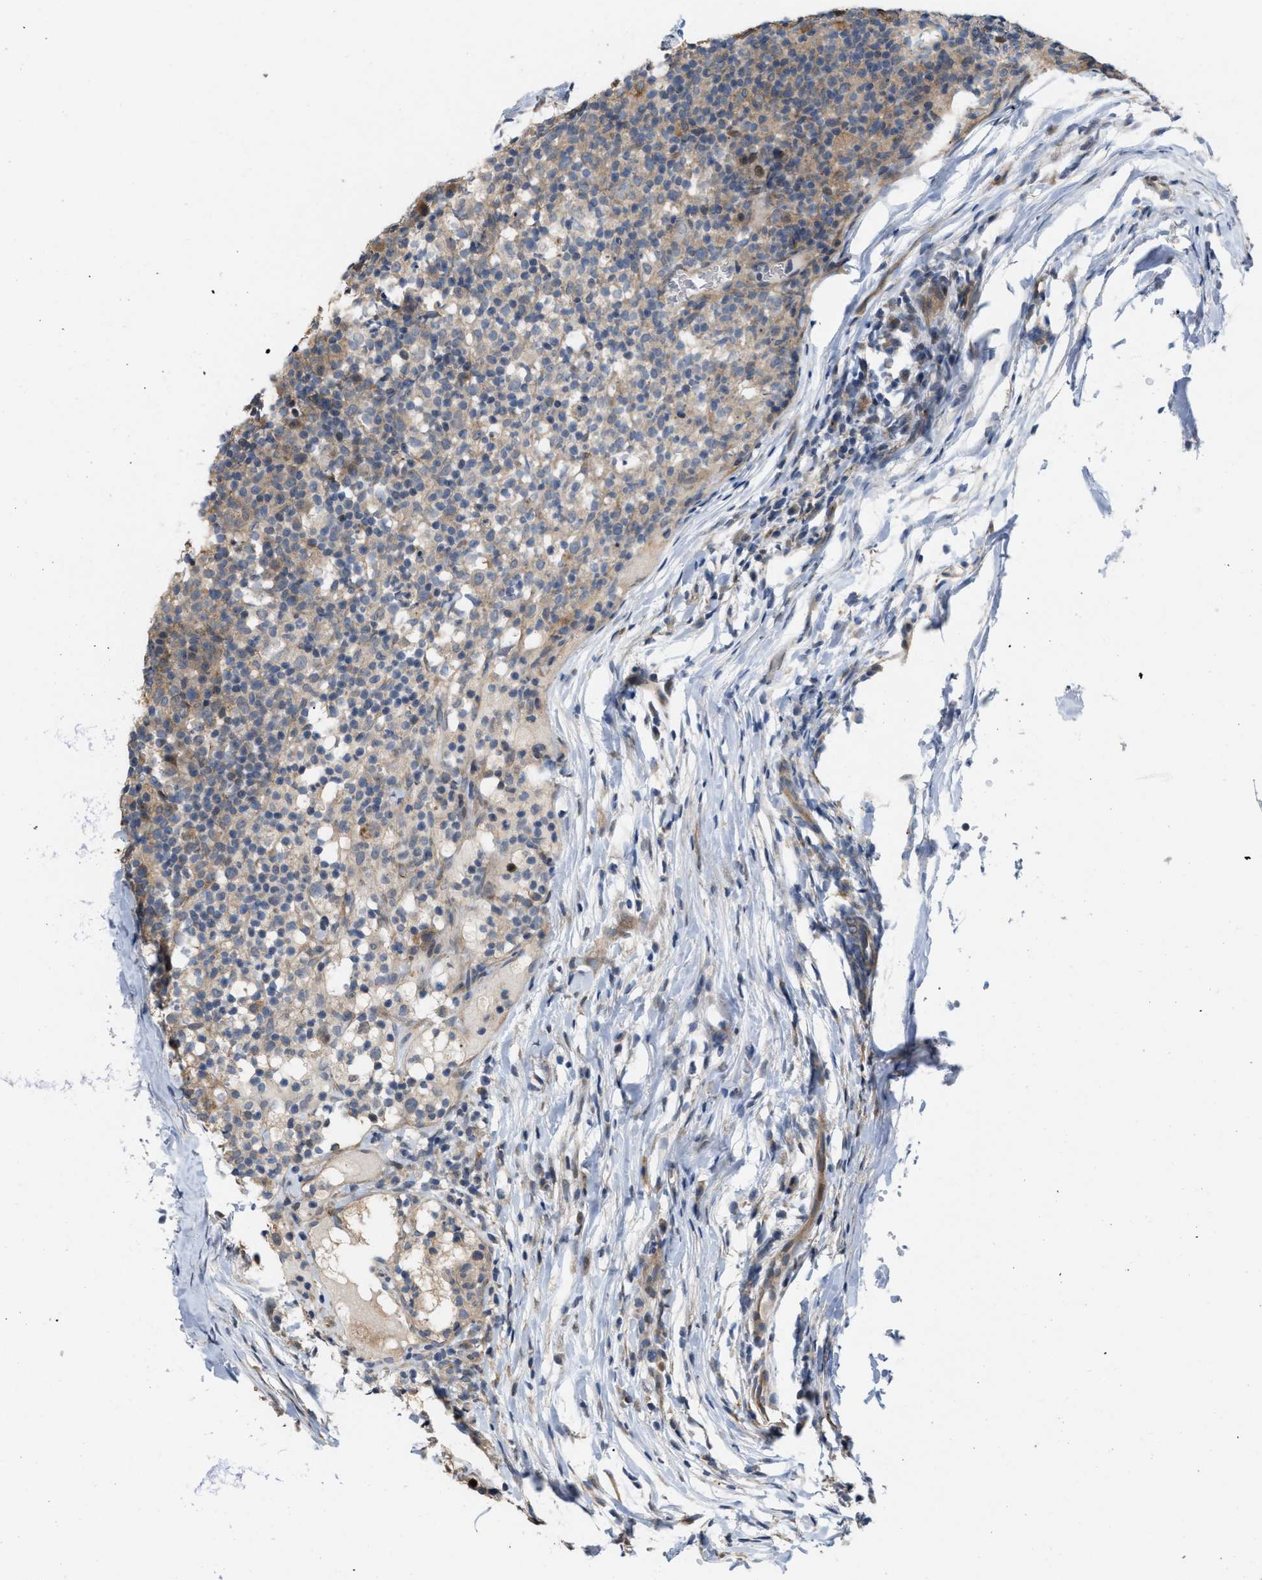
{"staining": {"intensity": "moderate", "quantity": ">75%", "location": "cytoplasmic/membranous"}, "tissue": "lymph node", "cell_type": "Germinal center cells", "image_type": "normal", "snomed": [{"axis": "morphology", "description": "Normal tissue, NOS"}, {"axis": "morphology", "description": "Inflammation, NOS"}, {"axis": "topography", "description": "Lymph node"}], "caption": "IHC (DAB) staining of normal human lymph node displays moderate cytoplasmic/membranous protein expression in approximately >75% of germinal center cells.", "gene": "CSNK1A1", "patient": {"sex": "male", "age": 55}}